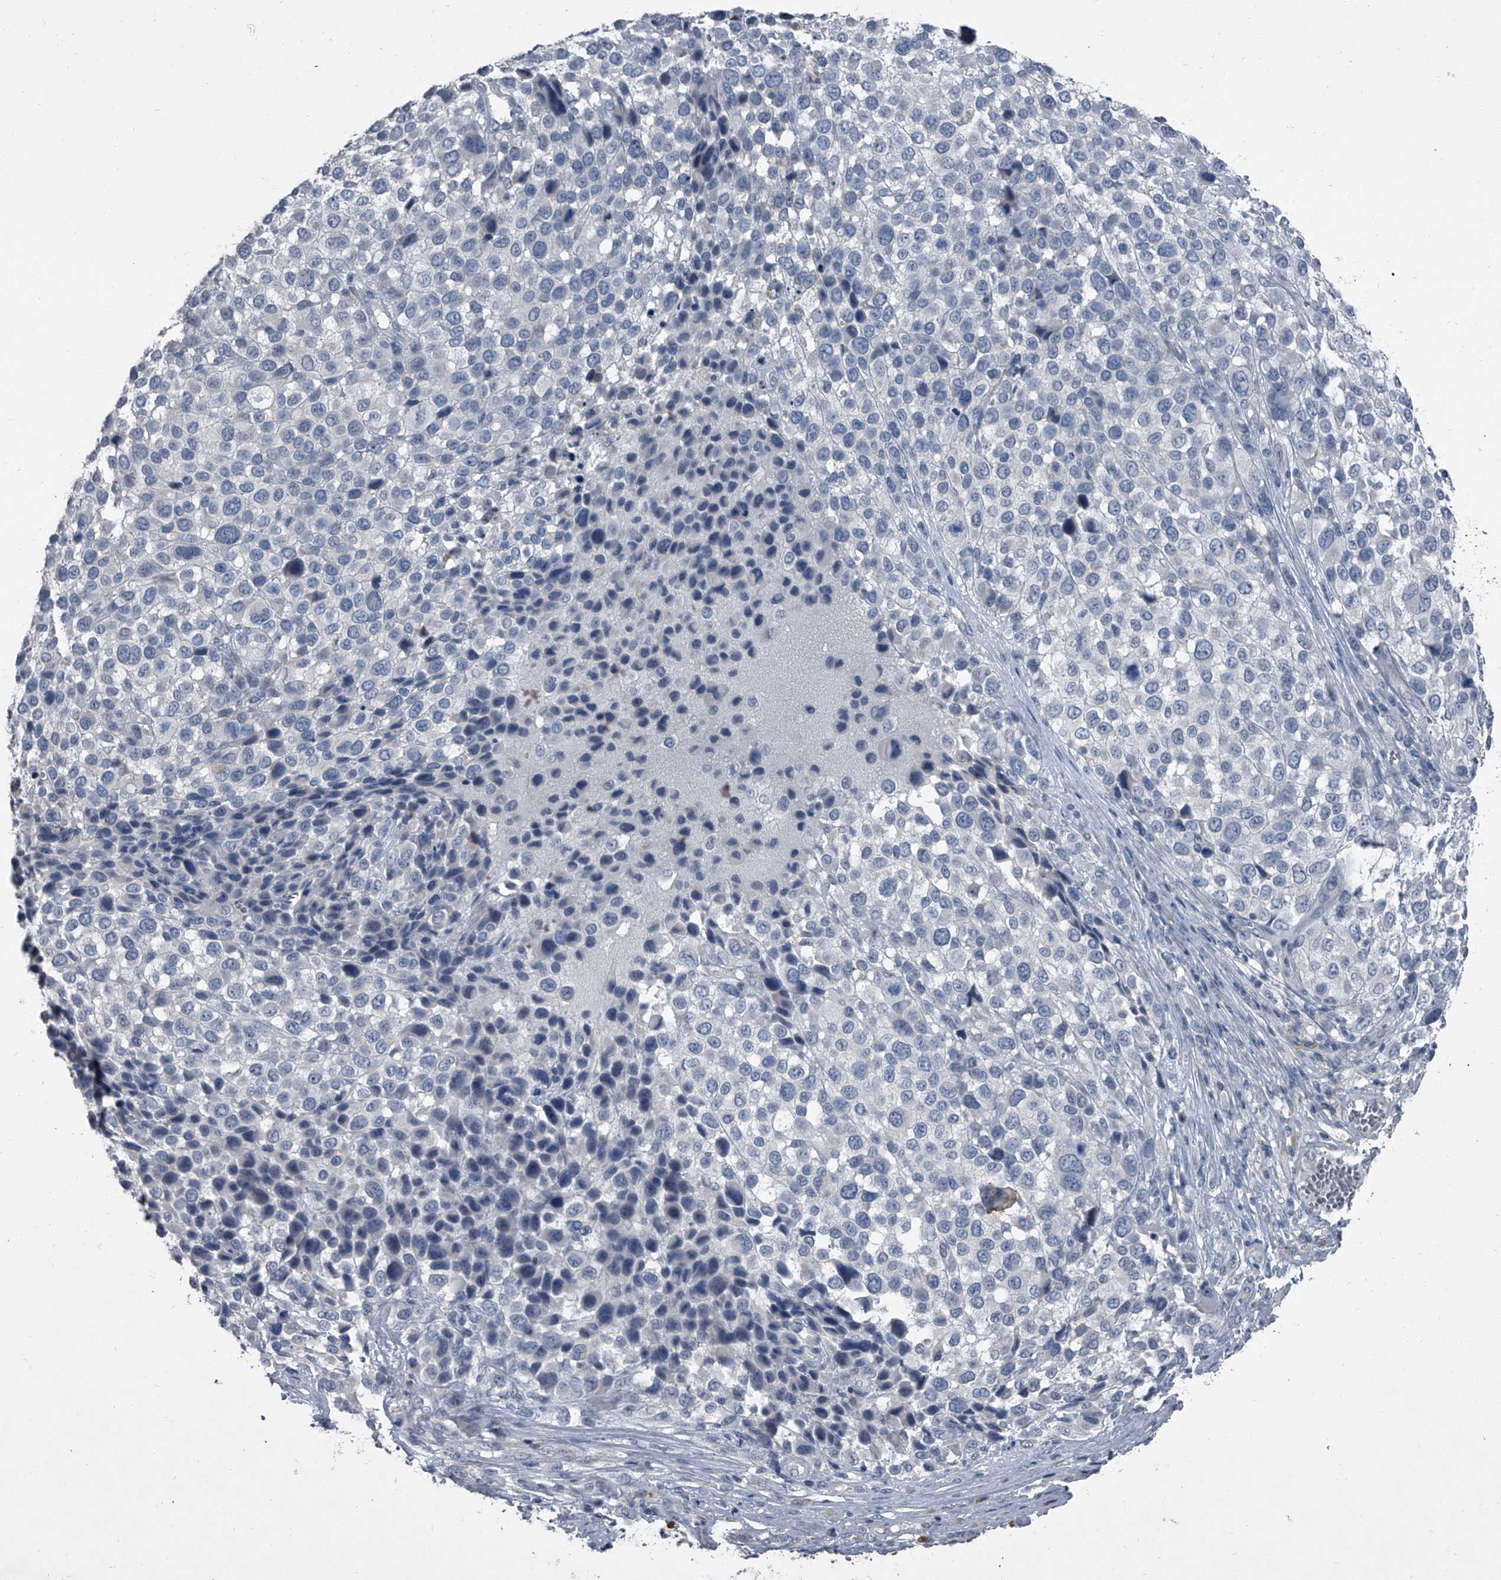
{"staining": {"intensity": "negative", "quantity": "none", "location": "none"}, "tissue": "melanoma", "cell_type": "Tumor cells", "image_type": "cancer", "snomed": [{"axis": "morphology", "description": "Malignant melanoma, NOS"}, {"axis": "topography", "description": "Skin of trunk"}], "caption": "The micrograph demonstrates no significant expression in tumor cells of melanoma.", "gene": "HEPHL1", "patient": {"sex": "male", "age": 71}}